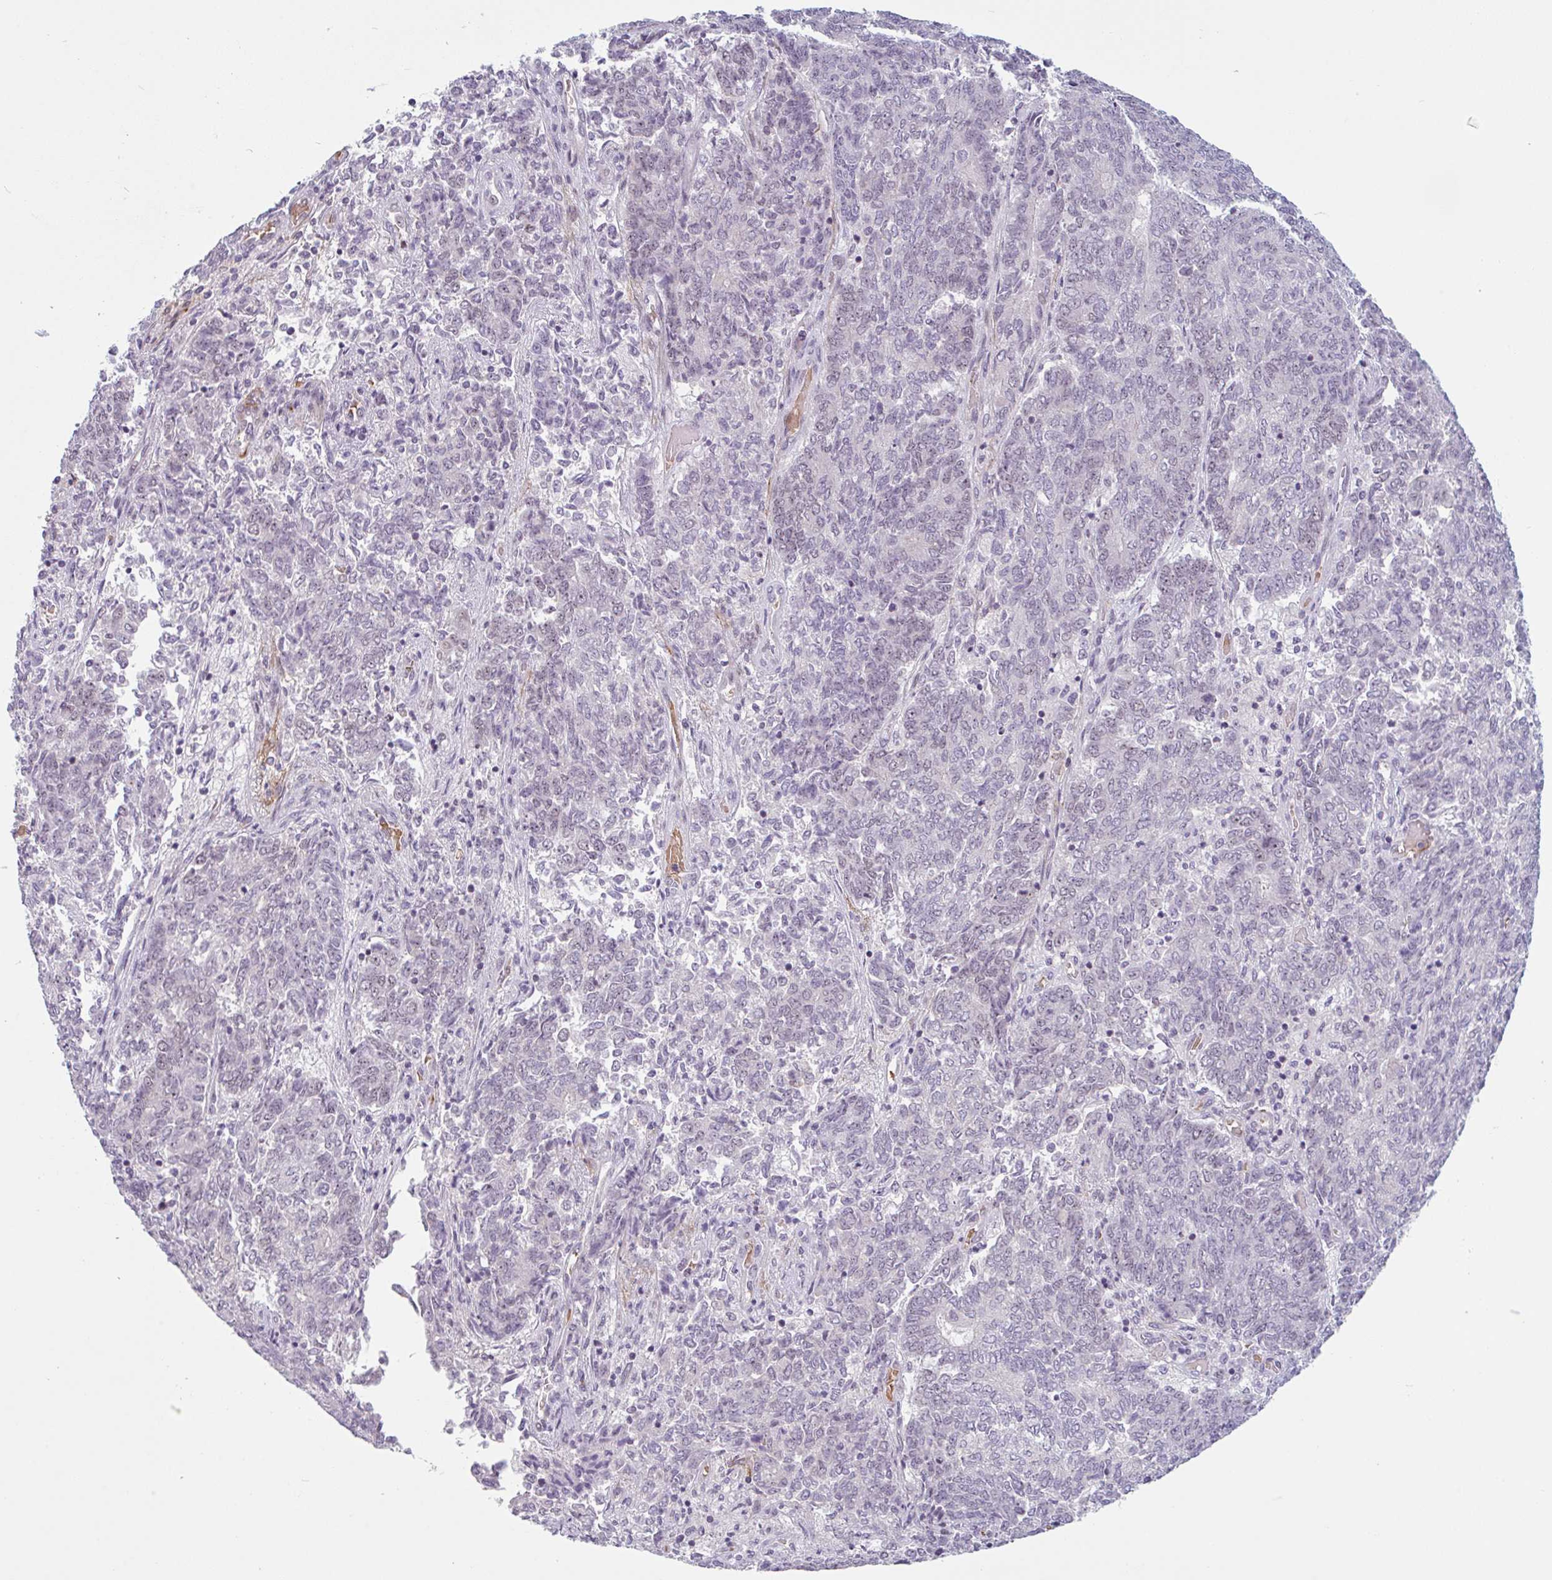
{"staining": {"intensity": "negative", "quantity": "none", "location": "none"}, "tissue": "endometrial cancer", "cell_type": "Tumor cells", "image_type": "cancer", "snomed": [{"axis": "morphology", "description": "Adenocarcinoma, NOS"}, {"axis": "topography", "description": "Endometrium"}], "caption": "Immunohistochemistry (IHC) photomicrograph of endometrial cancer (adenocarcinoma) stained for a protein (brown), which reveals no positivity in tumor cells. (Immunohistochemistry, brightfield microscopy, high magnification).", "gene": "TMEM119", "patient": {"sex": "female", "age": 80}}